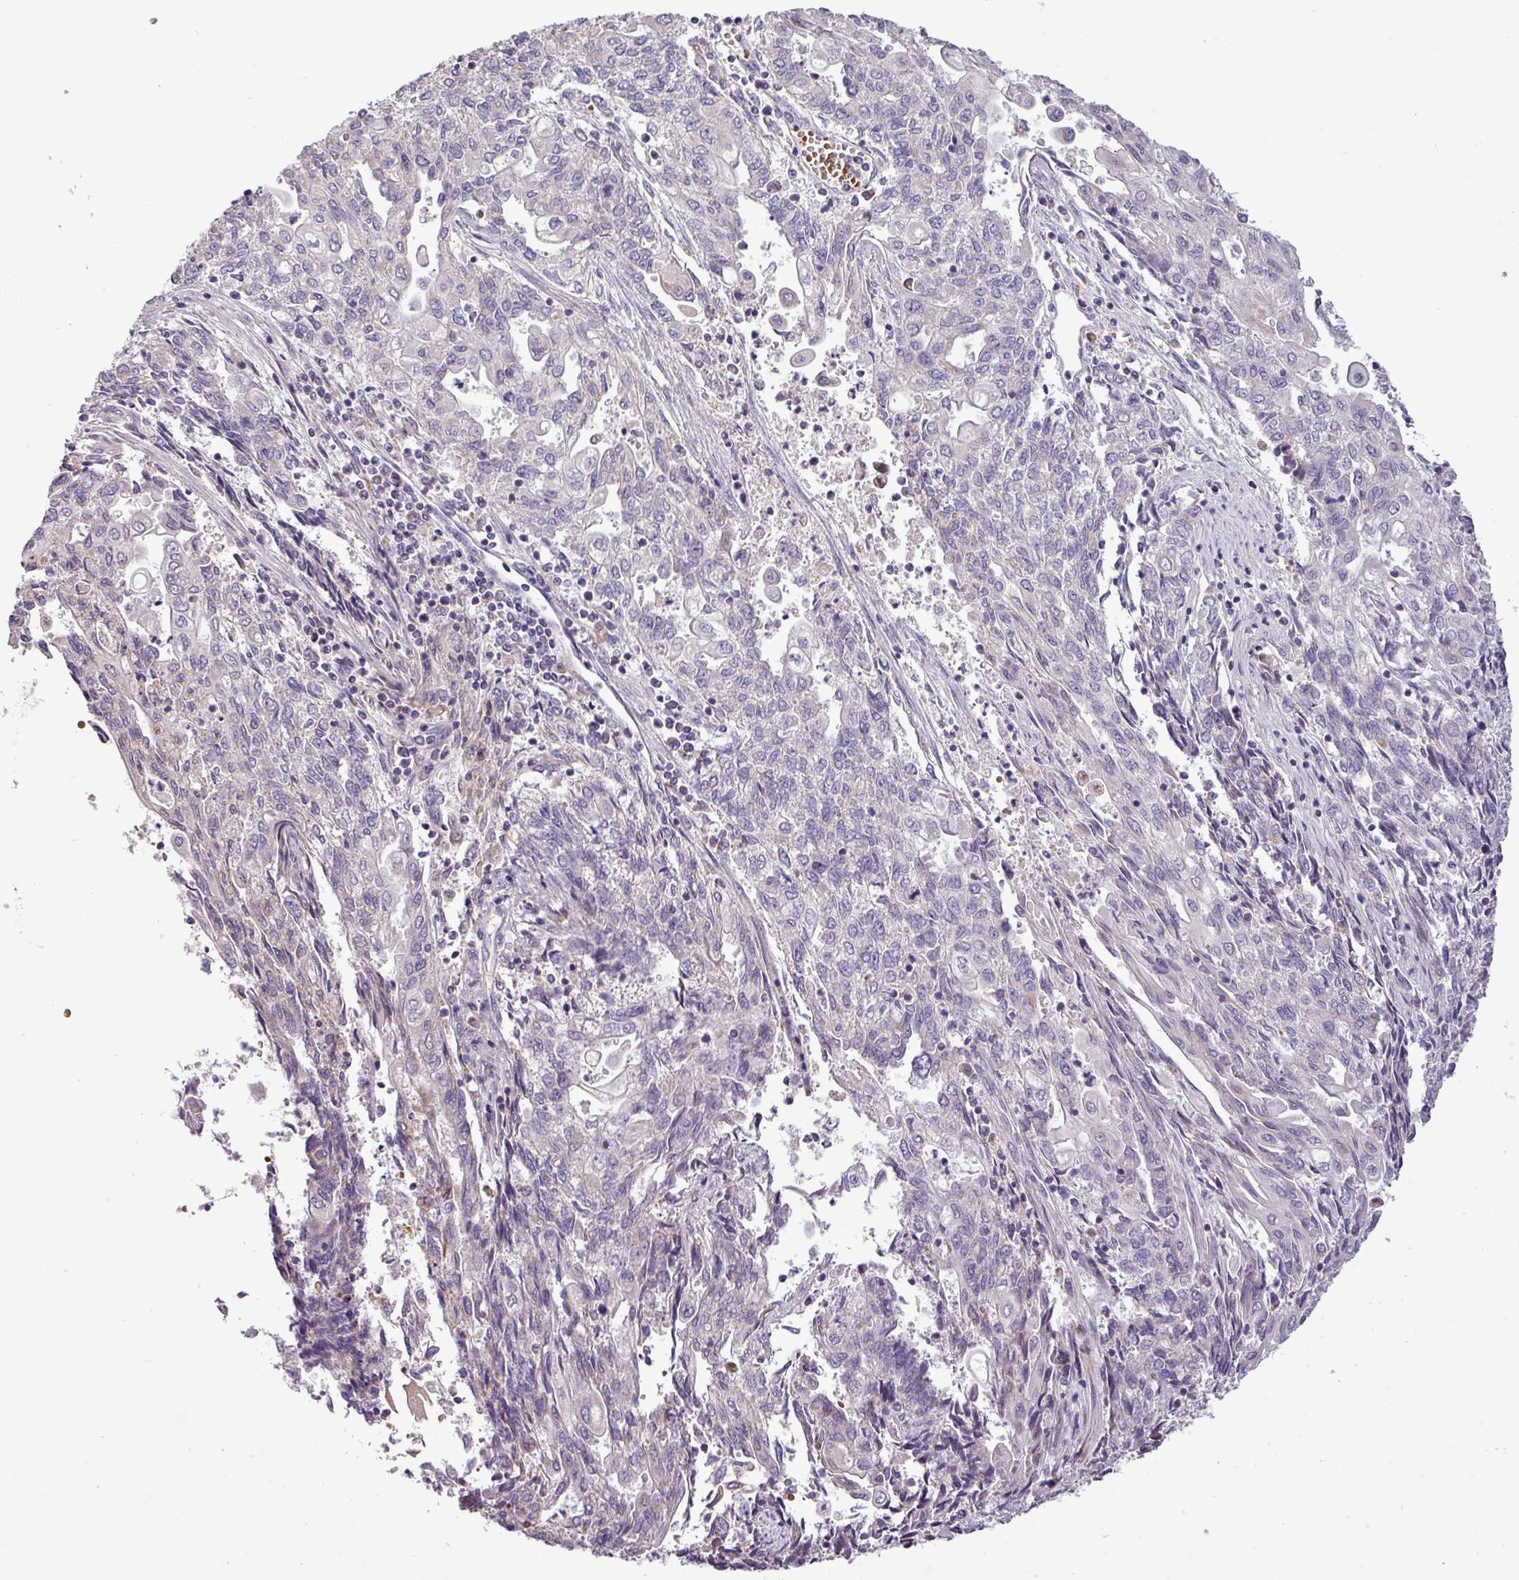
{"staining": {"intensity": "negative", "quantity": "none", "location": "none"}, "tissue": "endometrial cancer", "cell_type": "Tumor cells", "image_type": "cancer", "snomed": [{"axis": "morphology", "description": "Adenocarcinoma, NOS"}, {"axis": "topography", "description": "Endometrium"}], "caption": "Immunohistochemistry of human adenocarcinoma (endometrial) exhibits no expression in tumor cells.", "gene": "FAM183A", "patient": {"sex": "female", "age": 54}}